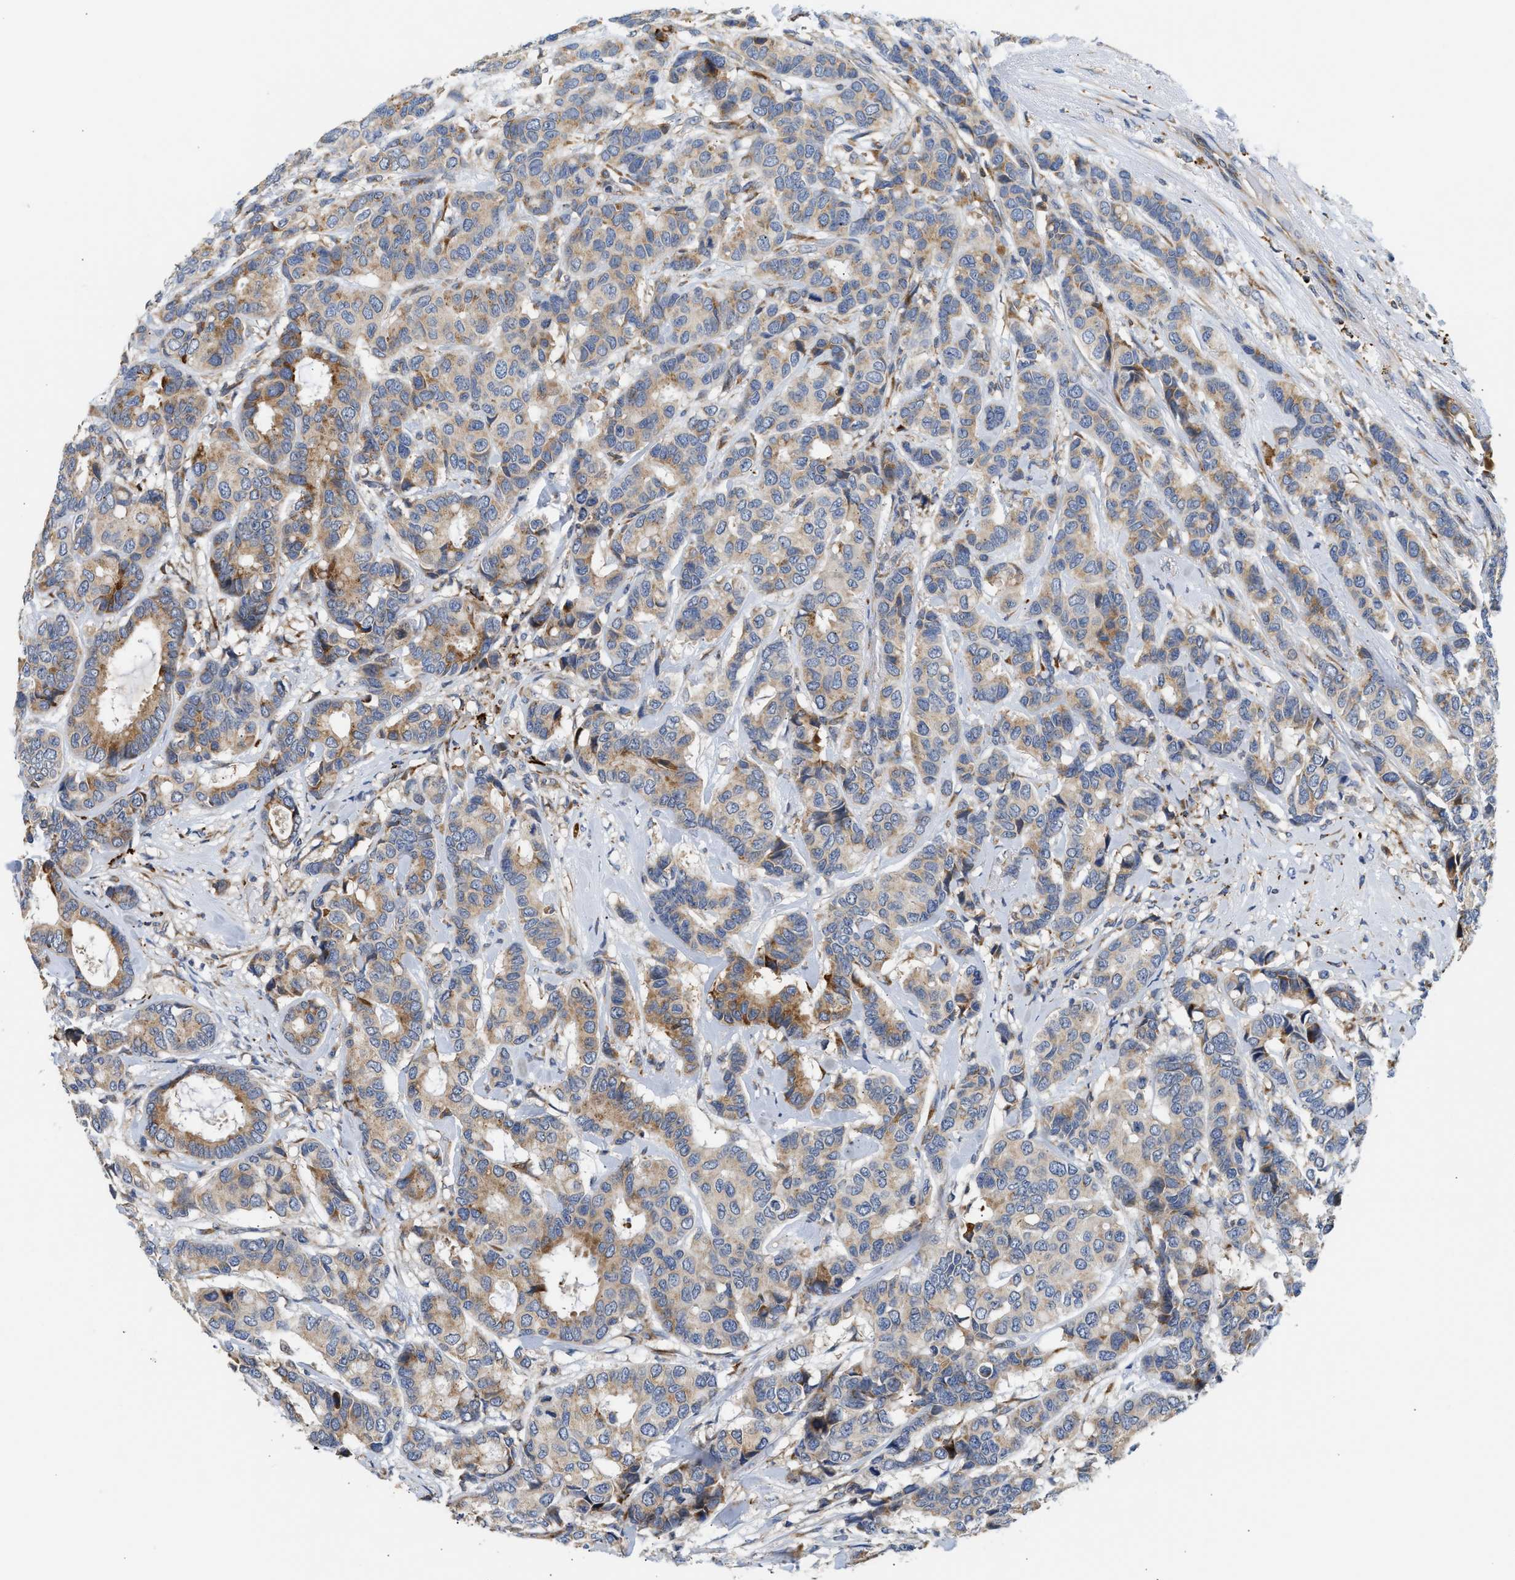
{"staining": {"intensity": "moderate", "quantity": ">75%", "location": "cytoplasmic/membranous"}, "tissue": "breast cancer", "cell_type": "Tumor cells", "image_type": "cancer", "snomed": [{"axis": "morphology", "description": "Duct carcinoma"}, {"axis": "topography", "description": "Breast"}], "caption": "The micrograph displays a brown stain indicating the presence of a protein in the cytoplasmic/membranous of tumor cells in intraductal carcinoma (breast).", "gene": "AMZ1", "patient": {"sex": "female", "age": 87}}